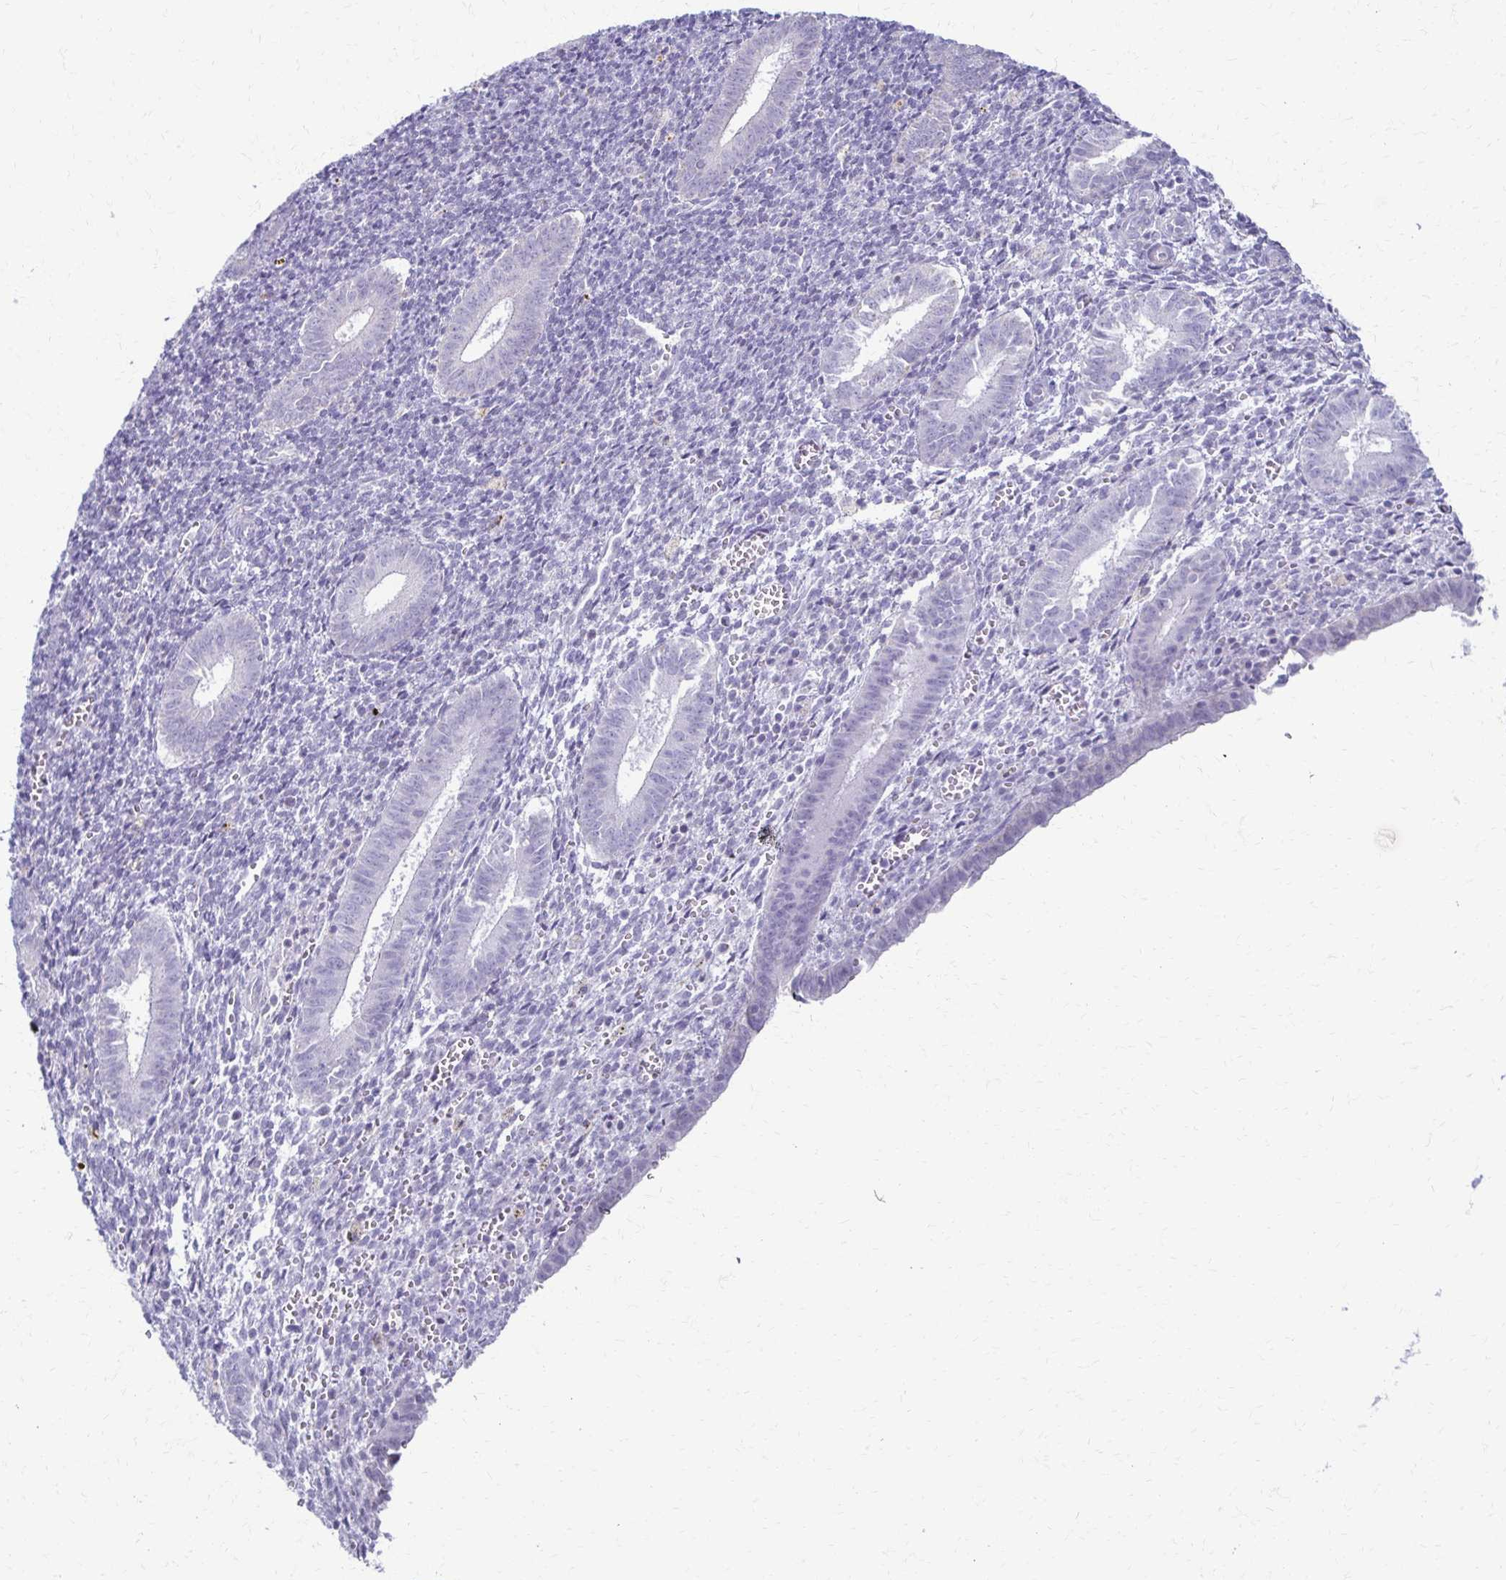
{"staining": {"intensity": "negative", "quantity": "none", "location": "none"}, "tissue": "endometrium", "cell_type": "Cells in endometrial stroma", "image_type": "normal", "snomed": [{"axis": "morphology", "description": "Normal tissue, NOS"}, {"axis": "topography", "description": "Endometrium"}], "caption": "The immunohistochemistry (IHC) photomicrograph has no significant positivity in cells in endometrial stroma of endometrium.", "gene": "FCGR2A", "patient": {"sex": "female", "age": 25}}